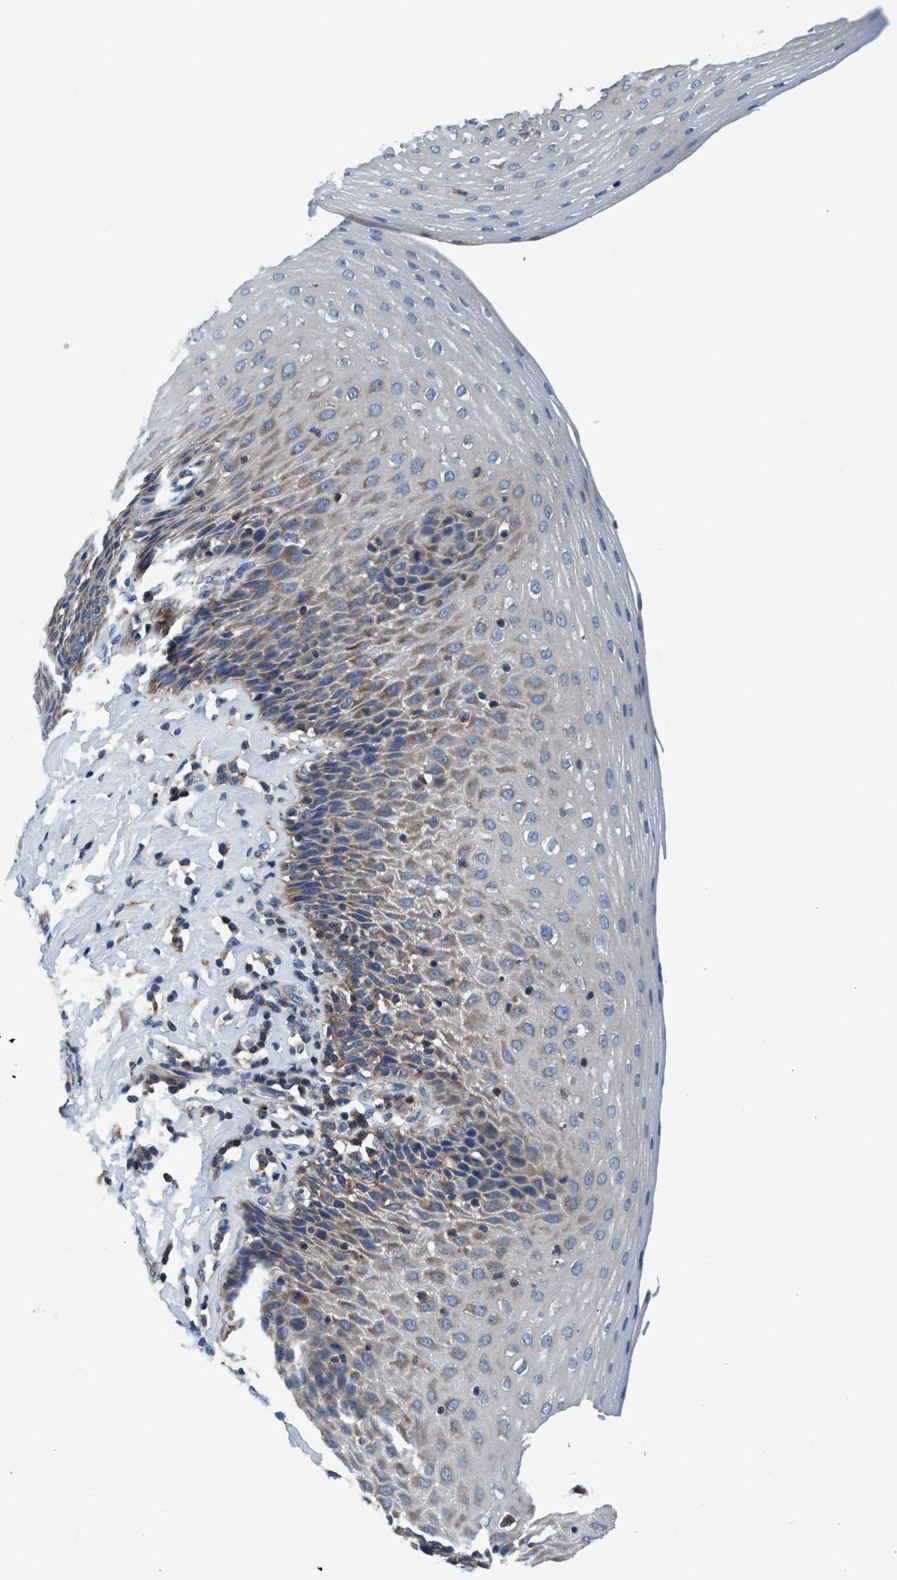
{"staining": {"intensity": "weak", "quantity": "25%-75%", "location": "cytoplasmic/membranous"}, "tissue": "esophagus", "cell_type": "Squamous epithelial cells", "image_type": "normal", "snomed": [{"axis": "morphology", "description": "Normal tissue, NOS"}, {"axis": "topography", "description": "Esophagus"}], "caption": "Weak cytoplasmic/membranous expression is identified in about 25%-75% of squamous epithelial cells in unremarkable esophagus. The staining is performed using DAB (3,3'-diaminobenzidine) brown chromogen to label protein expression. The nuclei are counter-stained blue using hematoxylin.", "gene": "ENDOG", "patient": {"sex": "female", "age": 61}}